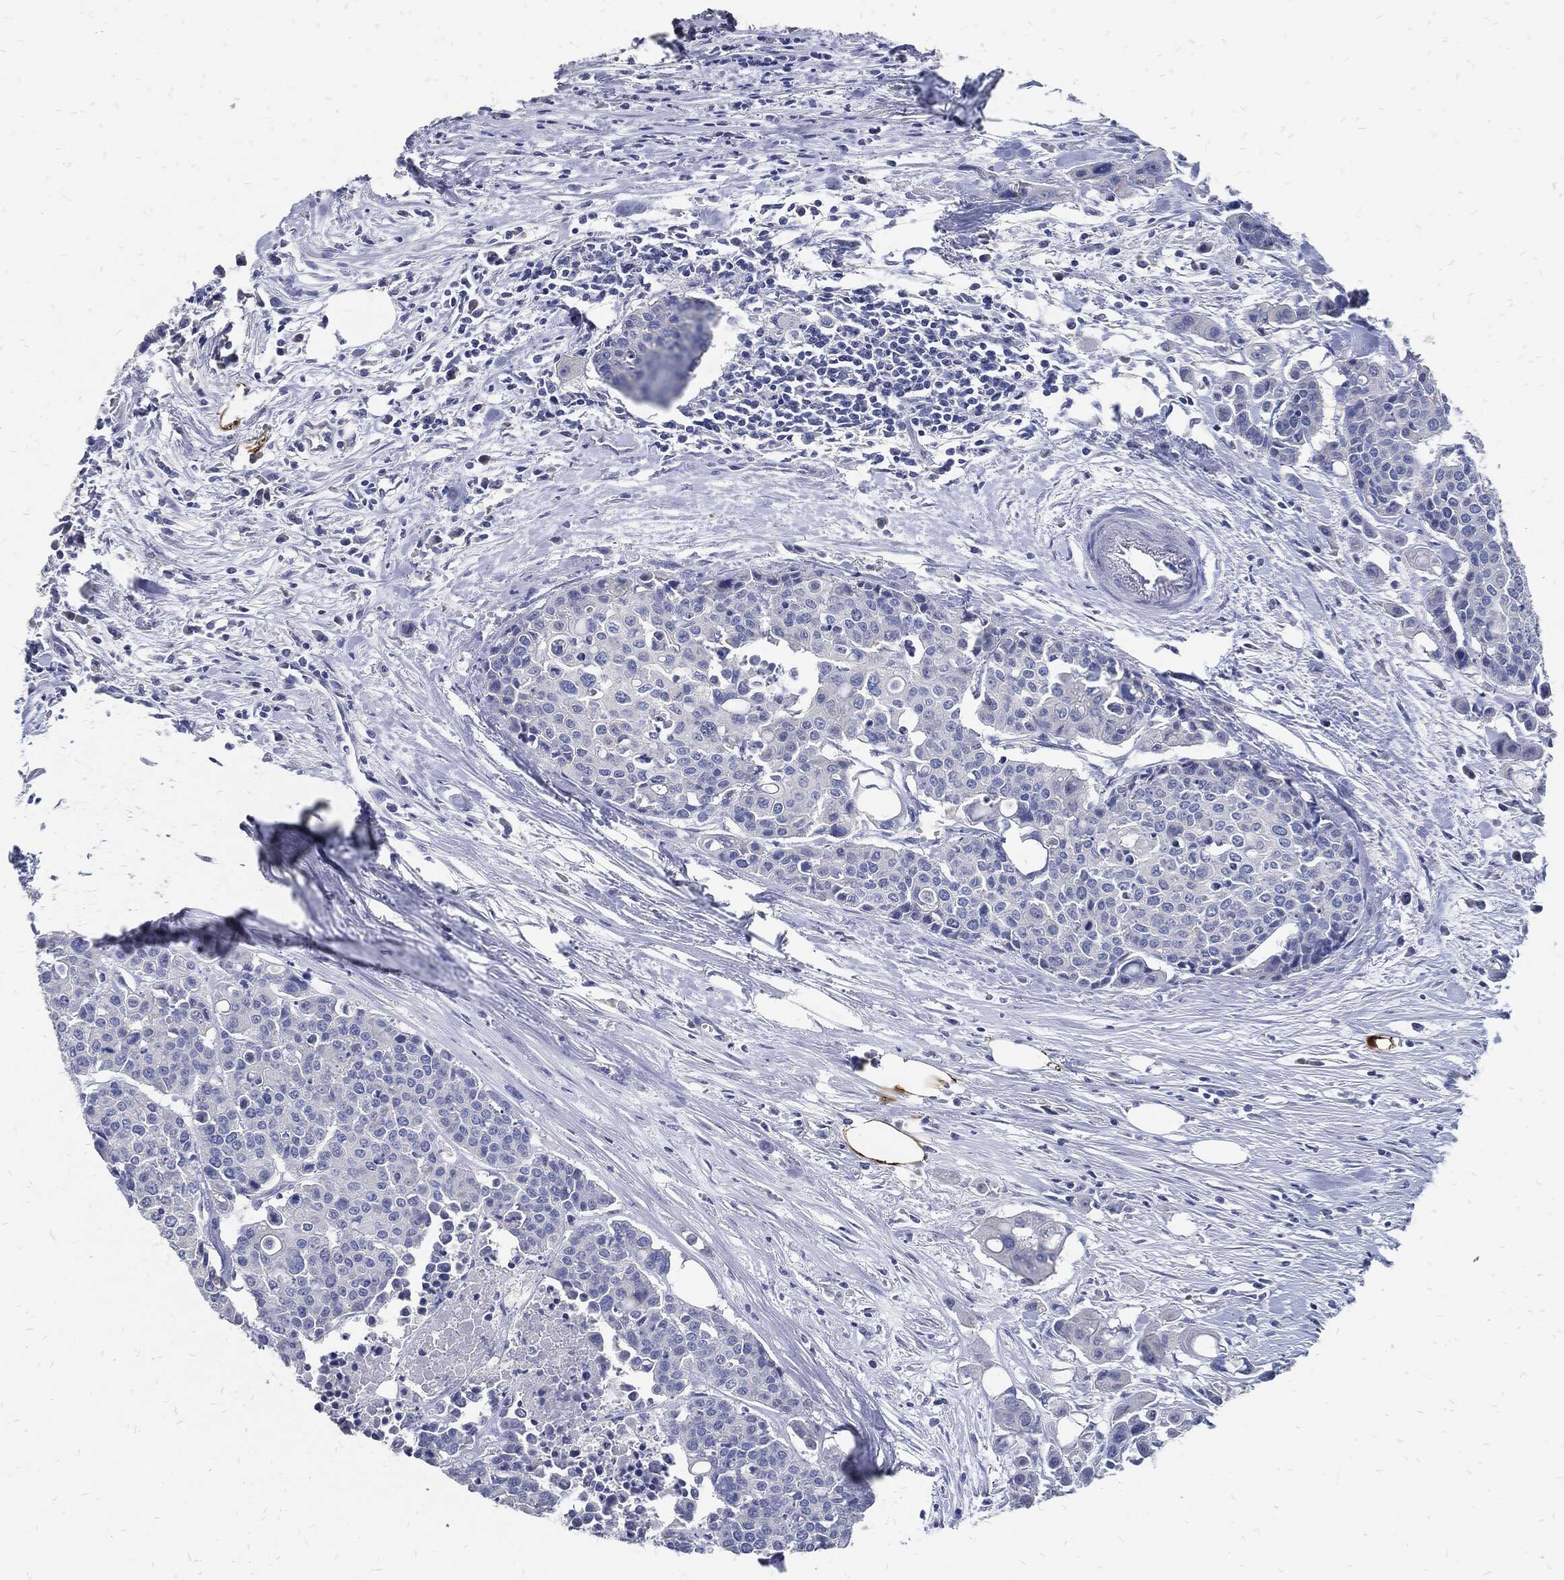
{"staining": {"intensity": "negative", "quantity": "none", "location": "none"}, "tissue": "carcinoid", "cell_type": "Tumor cells", "image_type": "cancer", "snomed": [{"axis": "morphology", "description": "Carcinoid, malignant, NOS"}, {"axis": "topography", "description": "Colon"}], "caption": "DAB (3,3'-diaminobenzidine) immunohistochemical staining of carcinoid (malignant) shows no significant staining in tumor cells. (Immunohistochemistry, brightfield microscopy, high magnification).", "gene": "FABP4", "patient": {"sex": "male", "age": 81}}